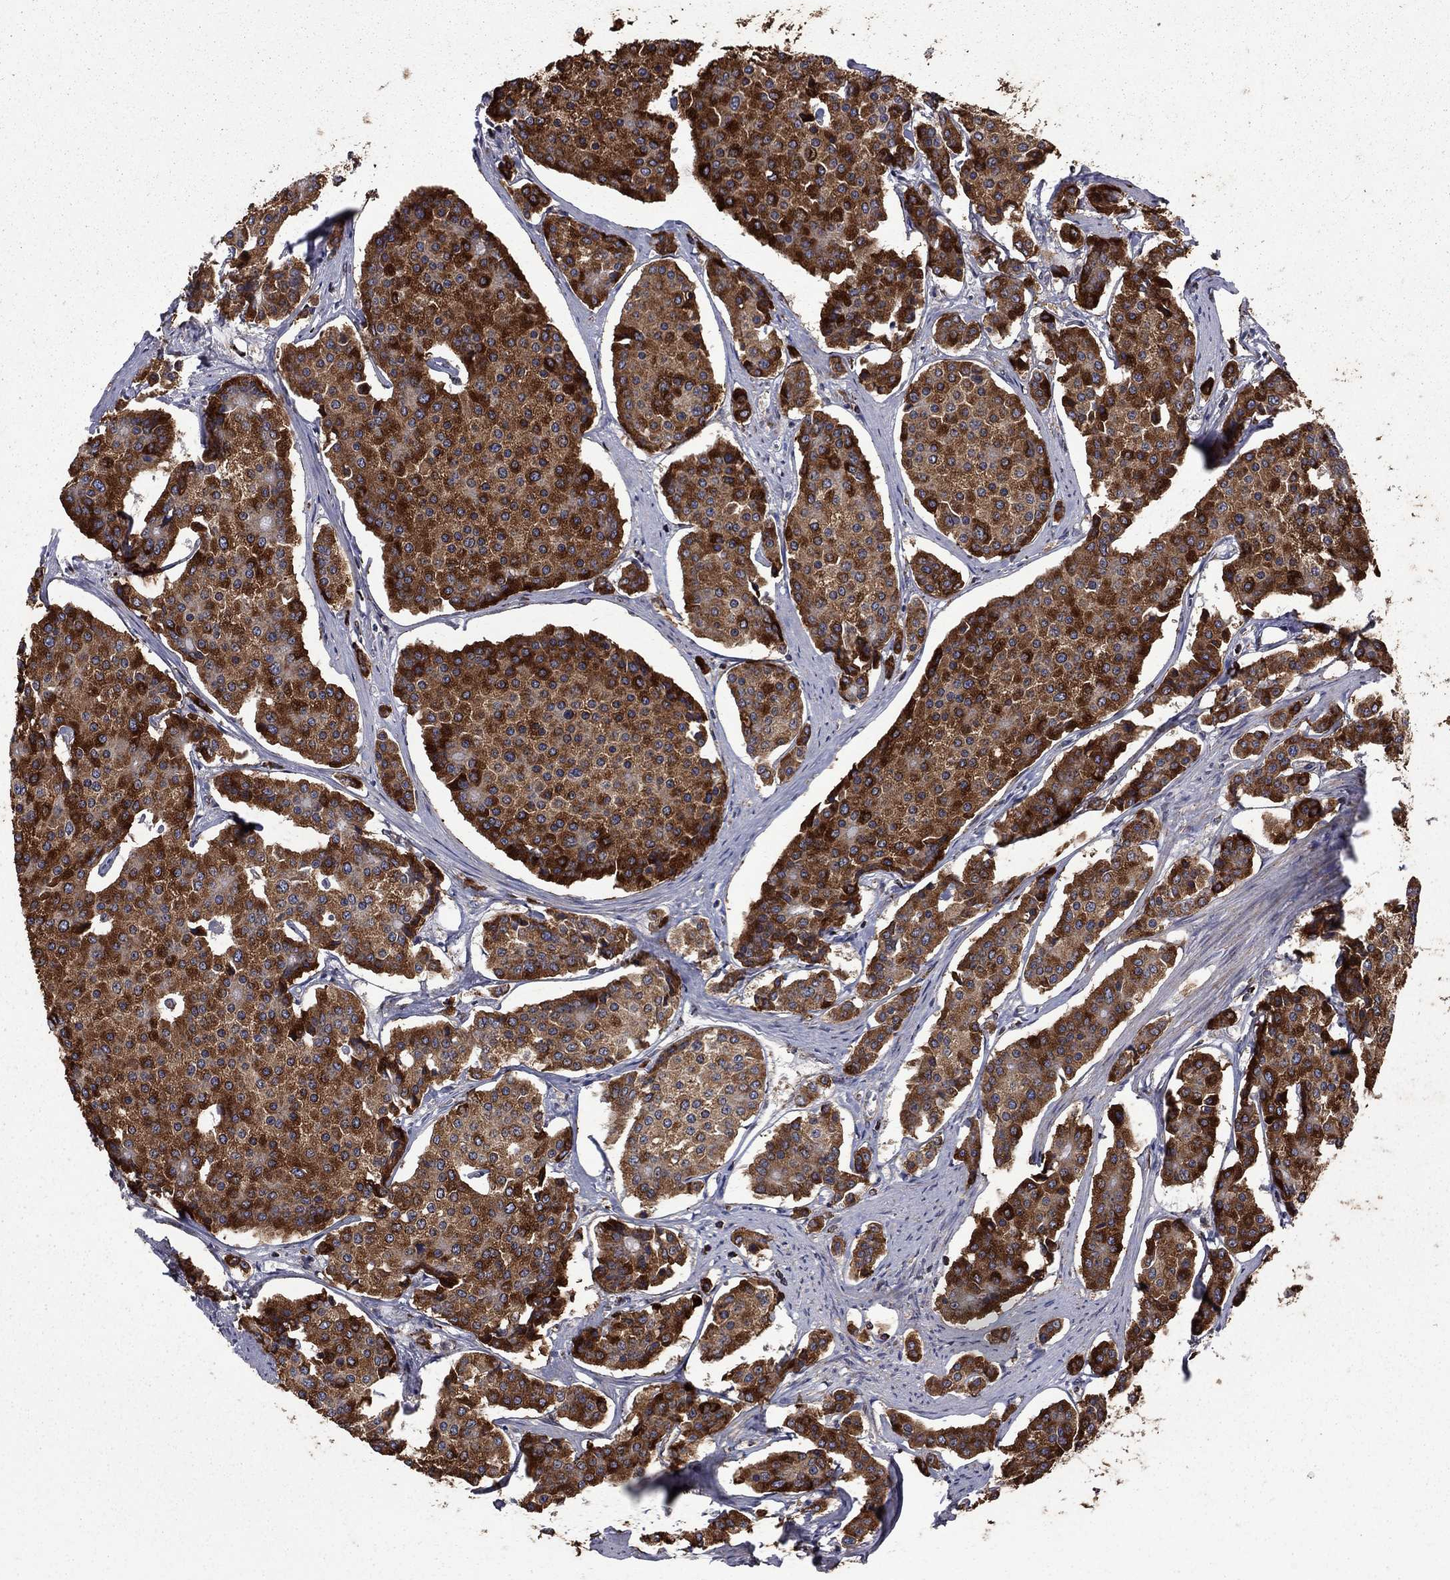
{"staining": {"intensity": "strong", "quantity": "25%-75%", "location": "cytoplasmic/membranous"}, "tissue": "carcinoid", "cell_type": "Tumor cells", "image_type": "cancer", "snomed": [{"axis": "morphology", "description": "Carcinoid, malignant, NOS"}, {"axis": "topography", "description": "Small intestine"}], "caption": "Protein positivity by IHC shows strong cytoplasmic/membranous staining in about 25%-75% of tumor cells in carcinoid (malignant). Using DAB (brown) and hematoxylin (blue) stains, captured at high magnification using brightfield microscopy.", "gene": "CLPTM1", "patient": {"sex": "female", "age": 65}}